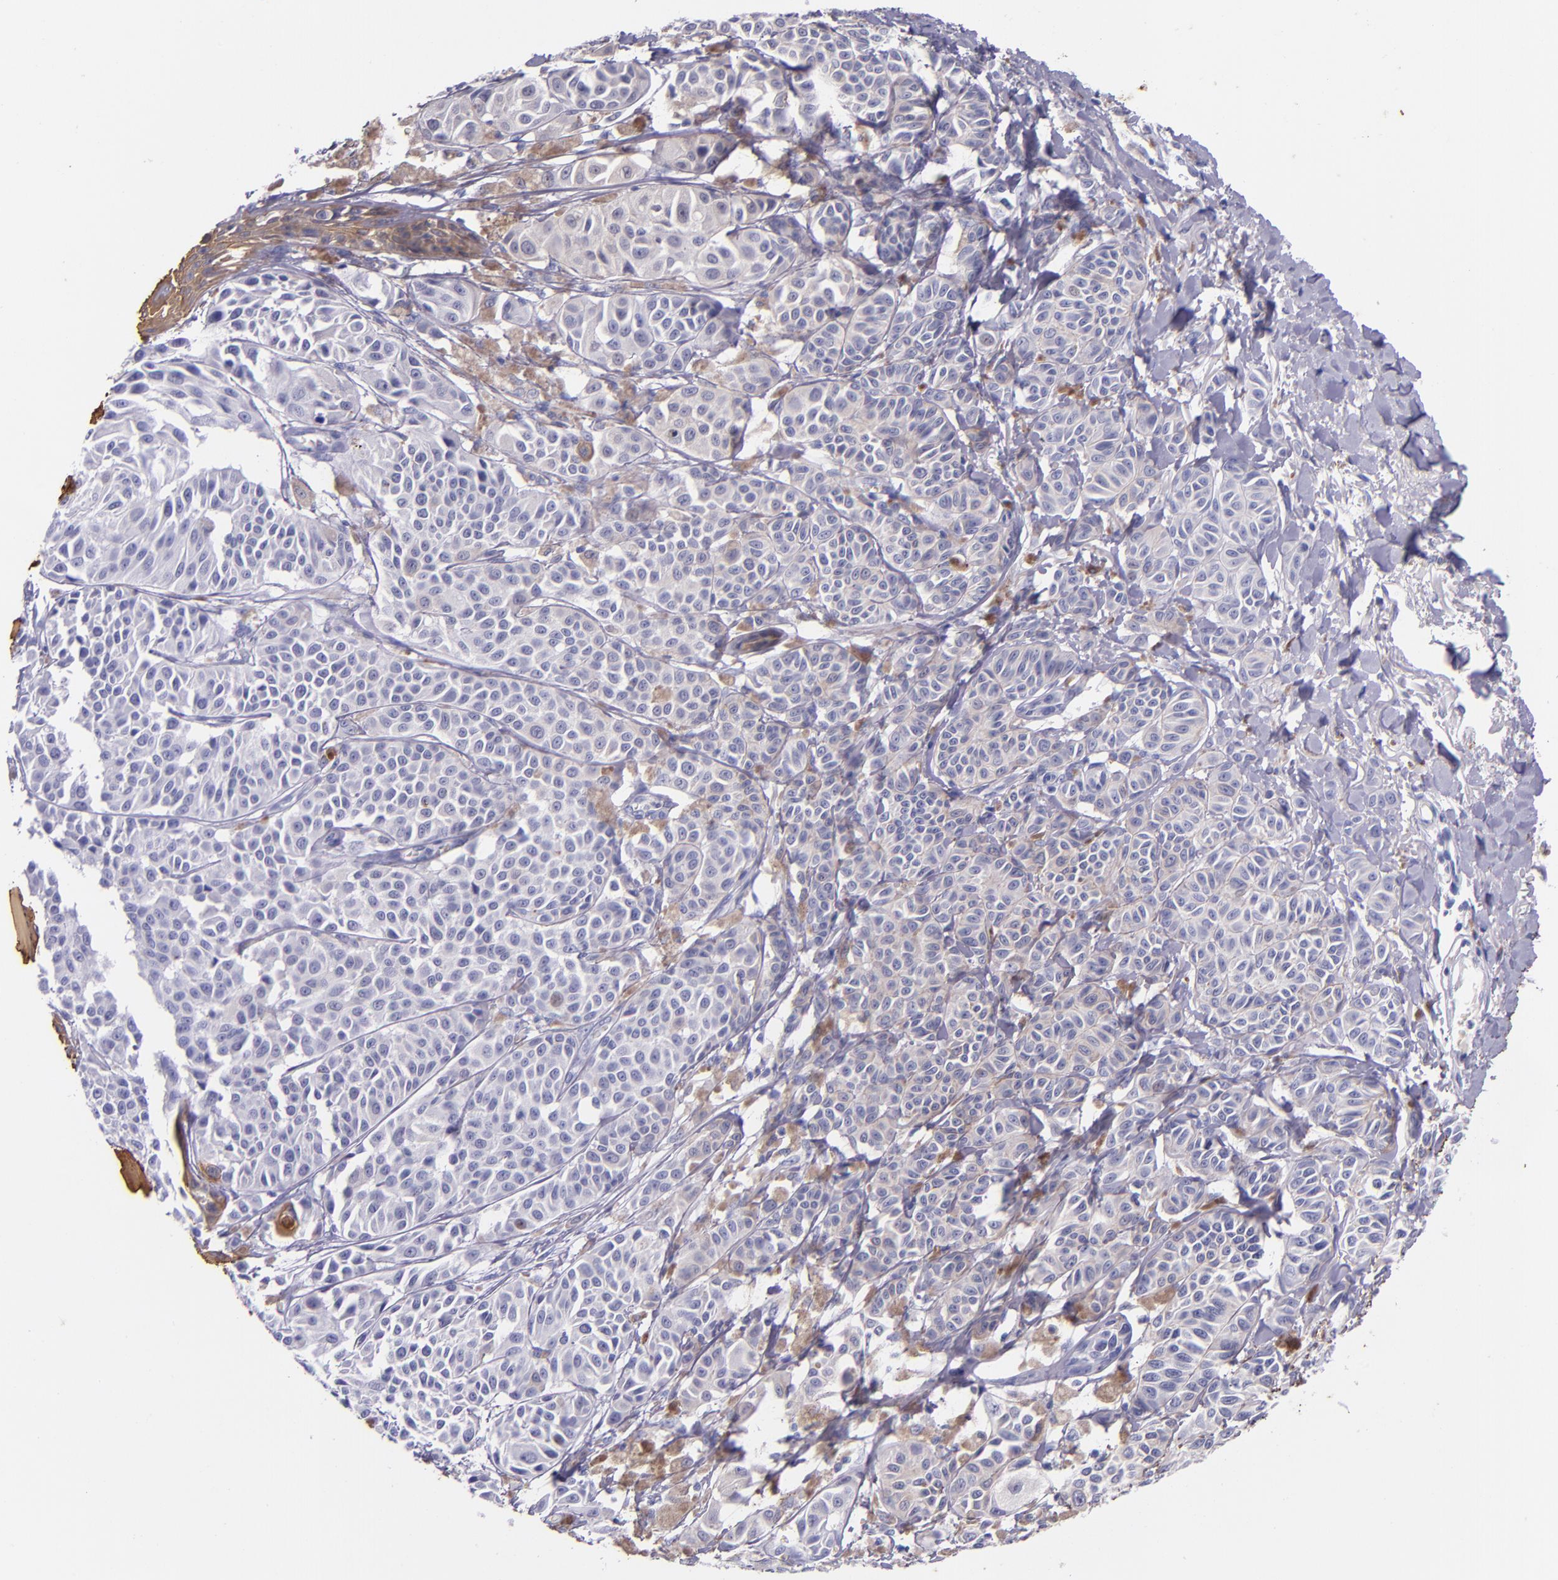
{"staining": {"intensity": "negative", "quantity": "none", "location": "none"}, "tissue": "melanoma", "cell_type": "Tumor cells", "image_type": "cancer", "snomed": [{"axis": "morphology", "description": "Malignant melanoma, NOS"}, {"axis": "topography", "description": "Skin"}], "caption": "DAB immunohistochemical staining of human malignant melanoma displays no significant positivity in tumor cells.", "gene": "KRT4", "patient": {"sex": "male", "age": 76}}